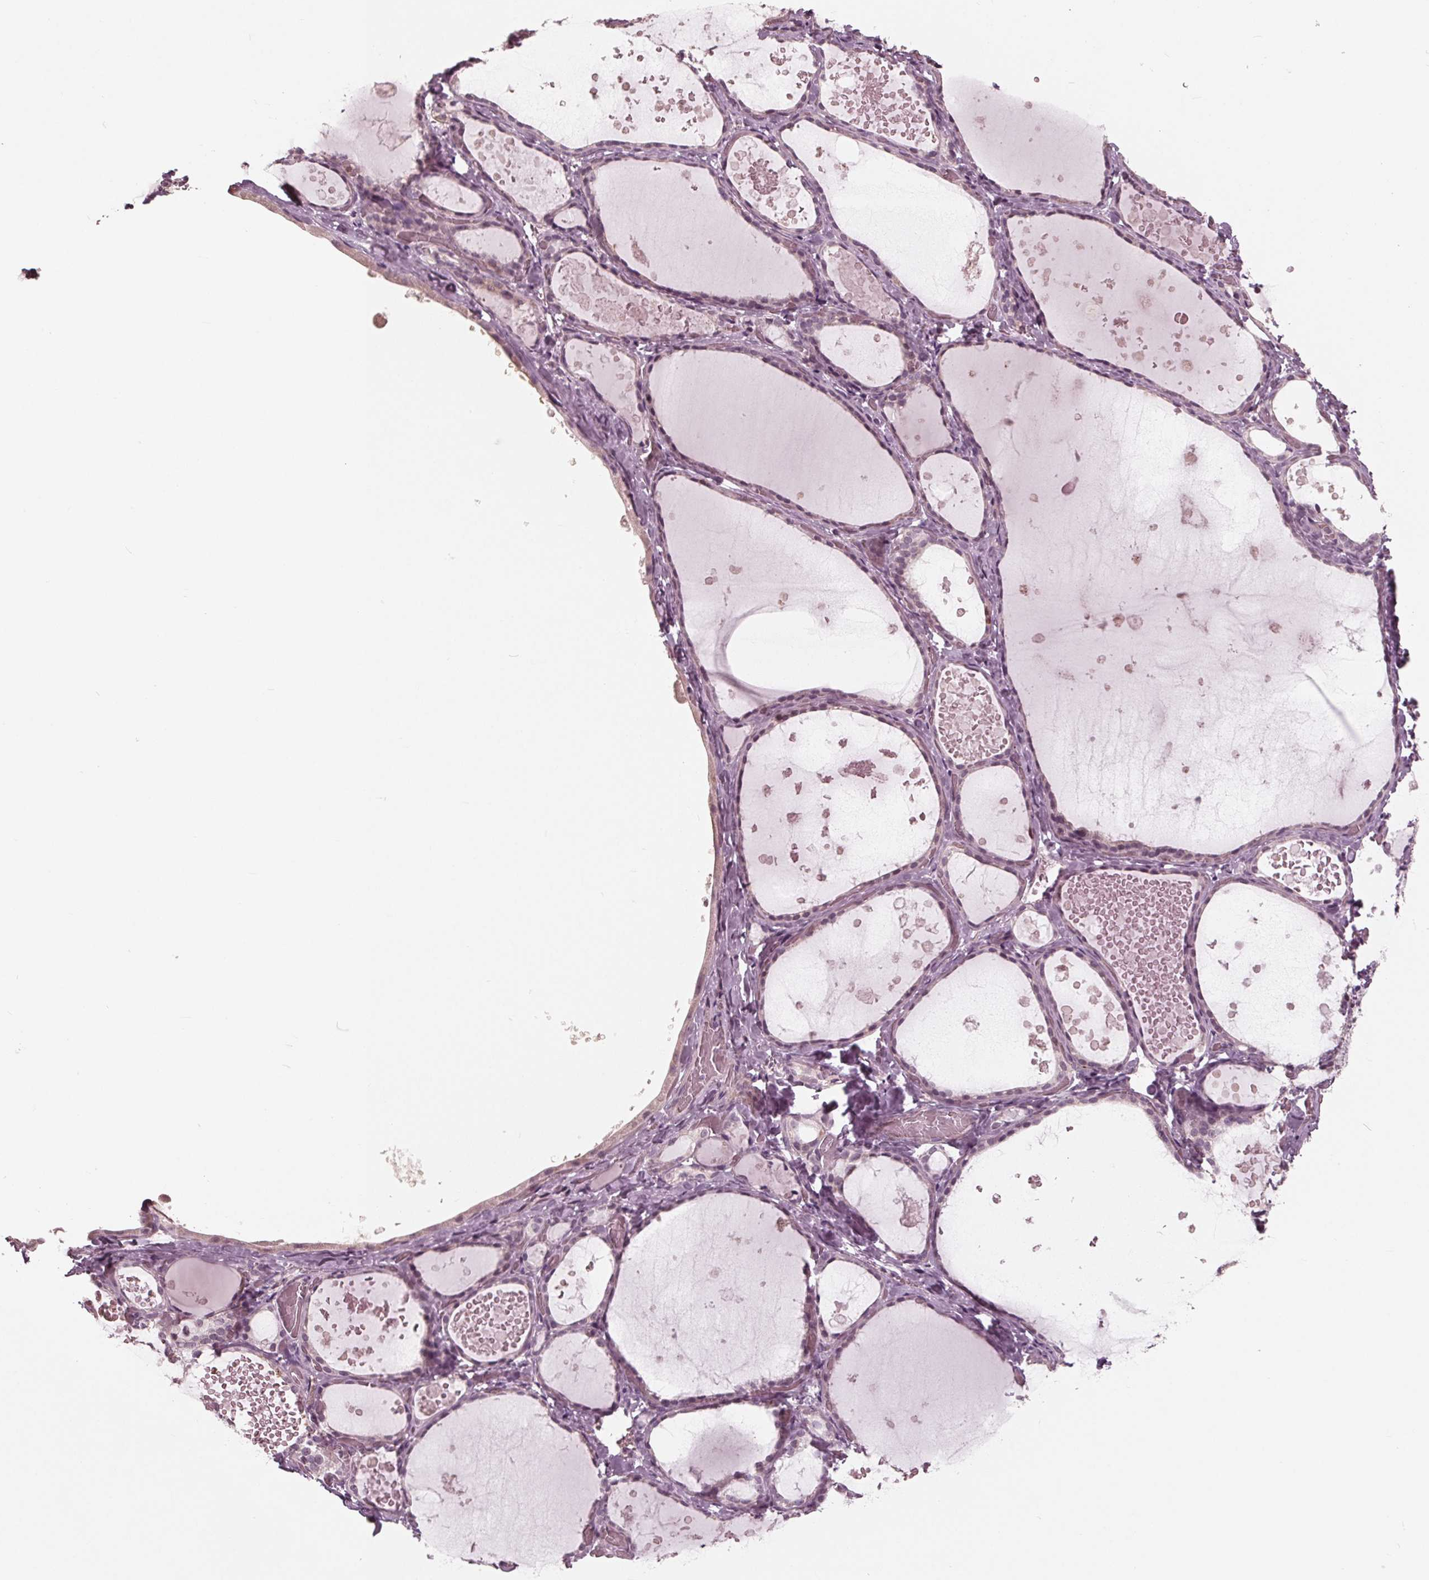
{"staining": {"intensity": "negative", "quantity": "none", "location": "none"}, "tissue": "thyroid gland", "cell_type": "Glandular cells", "image_type": "normal", "snomed": [{"axis": "morphology", "description": "Normal tissue, NOS"}, {"axis": "topography", "description": "Thyroid gland"}], "caption": "Immunohistochemistry histopathology image of unremarkable thyroid gland: human thyroid gland stained with DAB (3,3'-diaminobenzidine) reveals no significant protein positivity in glandular cells.", "gene": "ING3", "patient": {"sex": "female", "age": 56}}